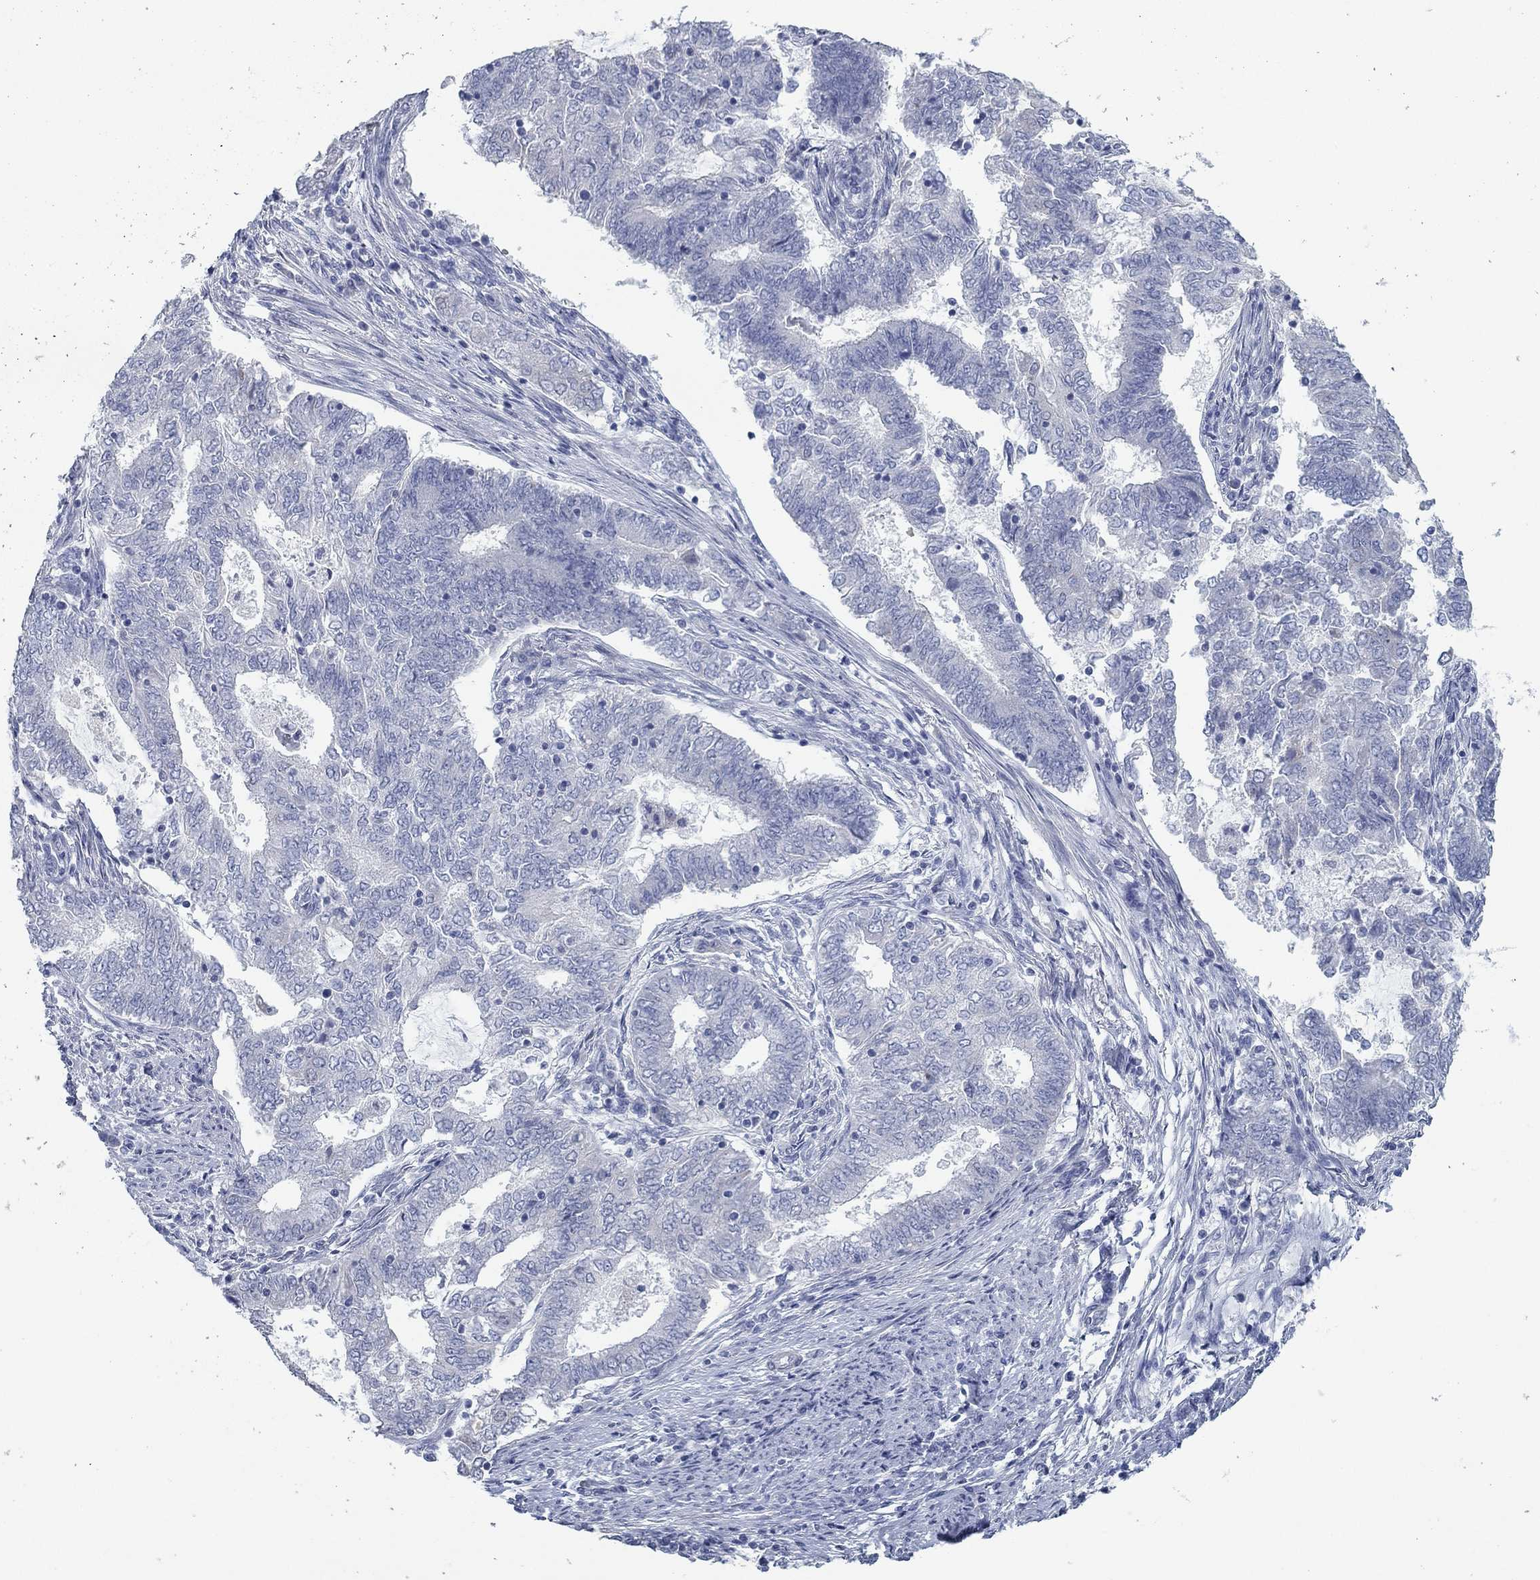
{"staining": {"intensity": "negative", "quantity": "none", "location": "none"}, "tissue": "endometrial cancer", "cell_type": "Tumor cells", "image_type": "cancer", "snomed": [{"axis": "morphology", "description": "Adenocarcinoma, NOS"}, {"axis": "topography", "description": "Endometrium"}], "caption": "High magnification brightfield microscopy of endometrial cancer (adenocarcinoma) stained with DAB (3,3'-diaminobenzidine) (brown) and counterstained with hematoxylin (blue): tumor cells show no significant expression. (Stains: DAB IHC with hematoxylin counter stain, Microscopy: brightfield microscopy at high magnification).", "gene": "APOC3", "patient": {"sex": "female", "age": 62}}